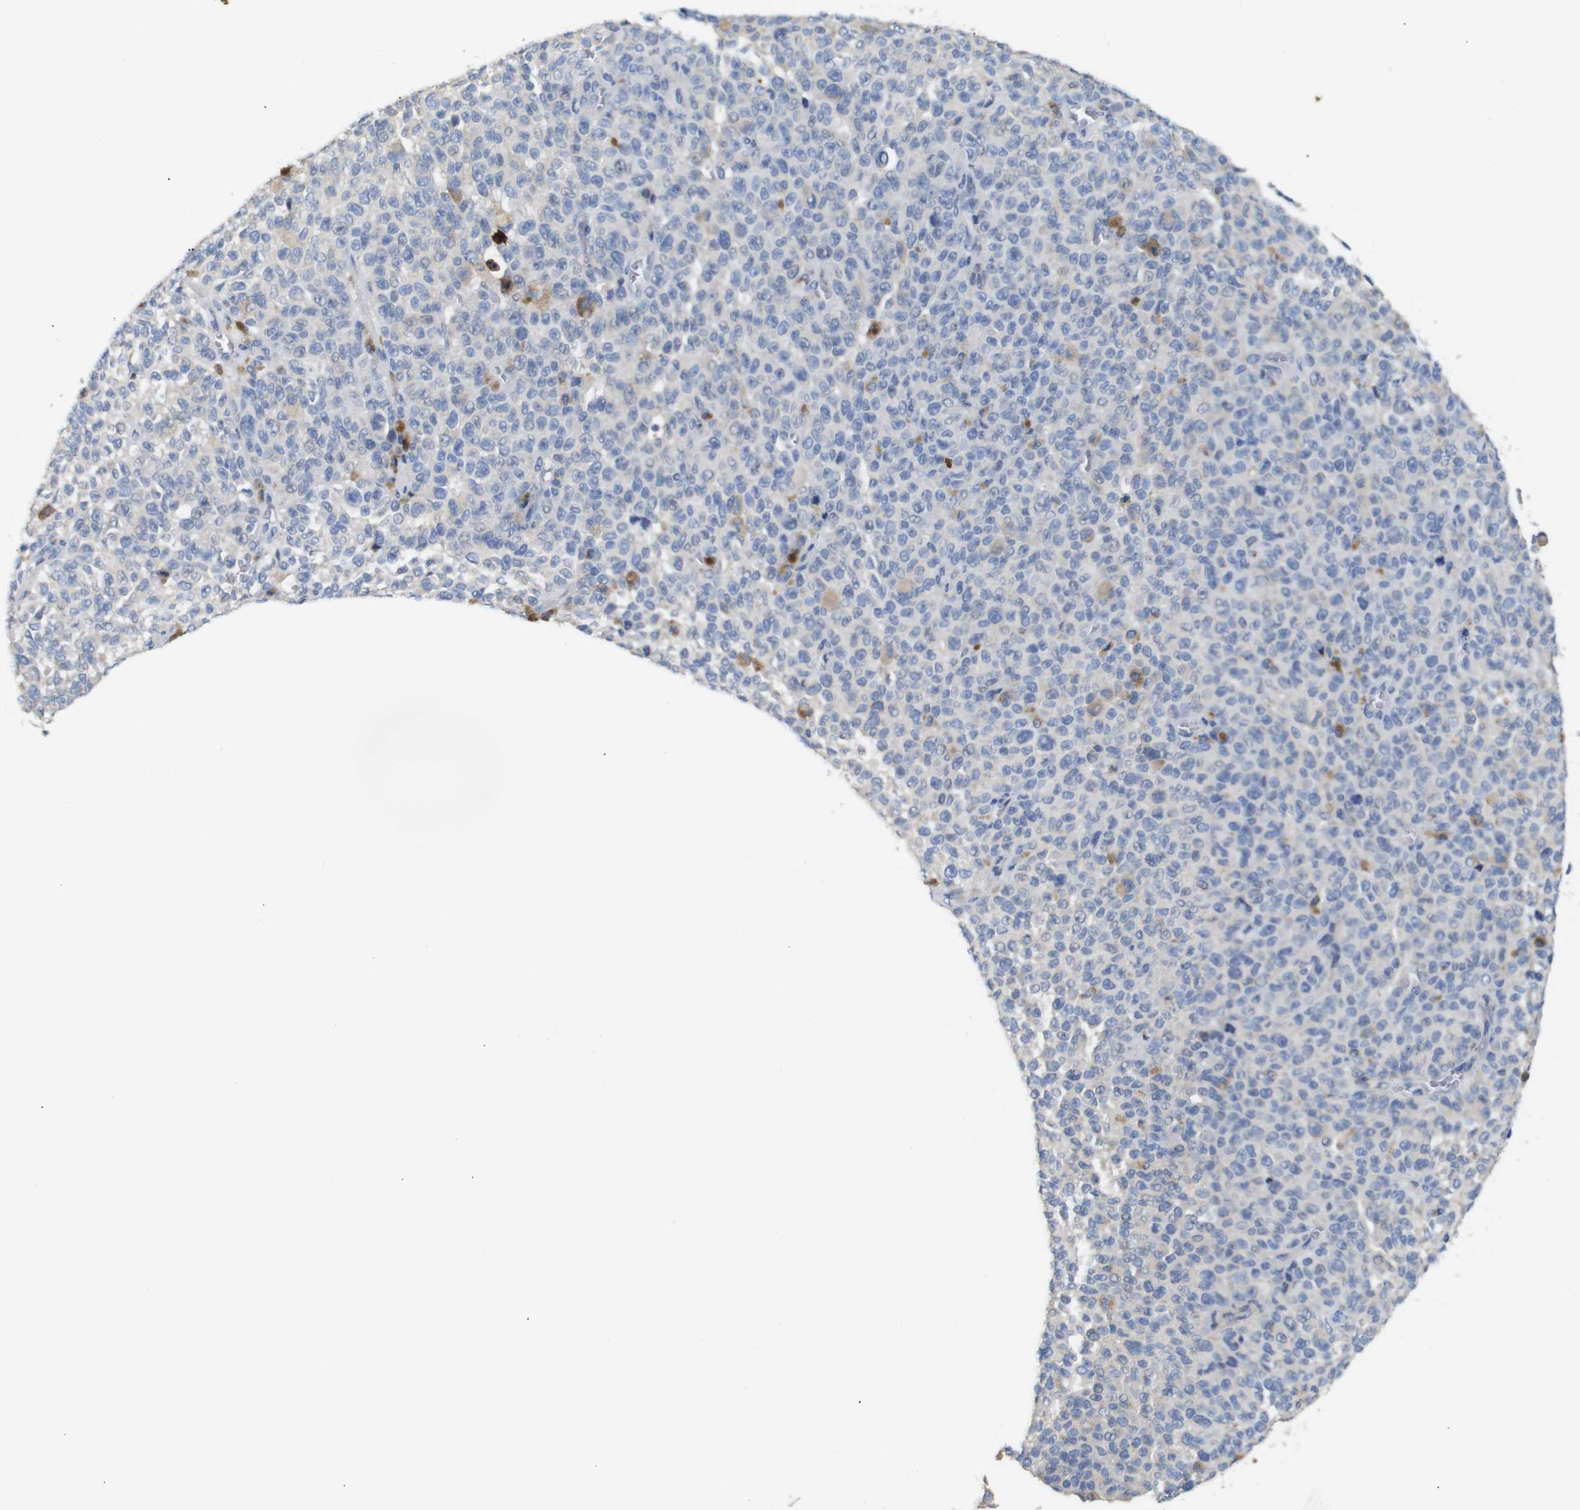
{"staining": {"intensity": "moderate", "quantity": "<25%", "location": "cytoplasmic/membranous"}, "tissue": "melanoma", "cell_type": "Tumor cells", "image_type": "cancer", "snomed": [{"axis": "morphology", "description": "Malignant melanoma, NOS"}, {"axis": "topography", "description": "Skin"}], "caption": "A brown stain highlights moderate cytoplasmic/membranous expression of a protein in melanoma tumor cells.", "gene": "ALOX15", "patient": {"sex": "female", "age": 82}}